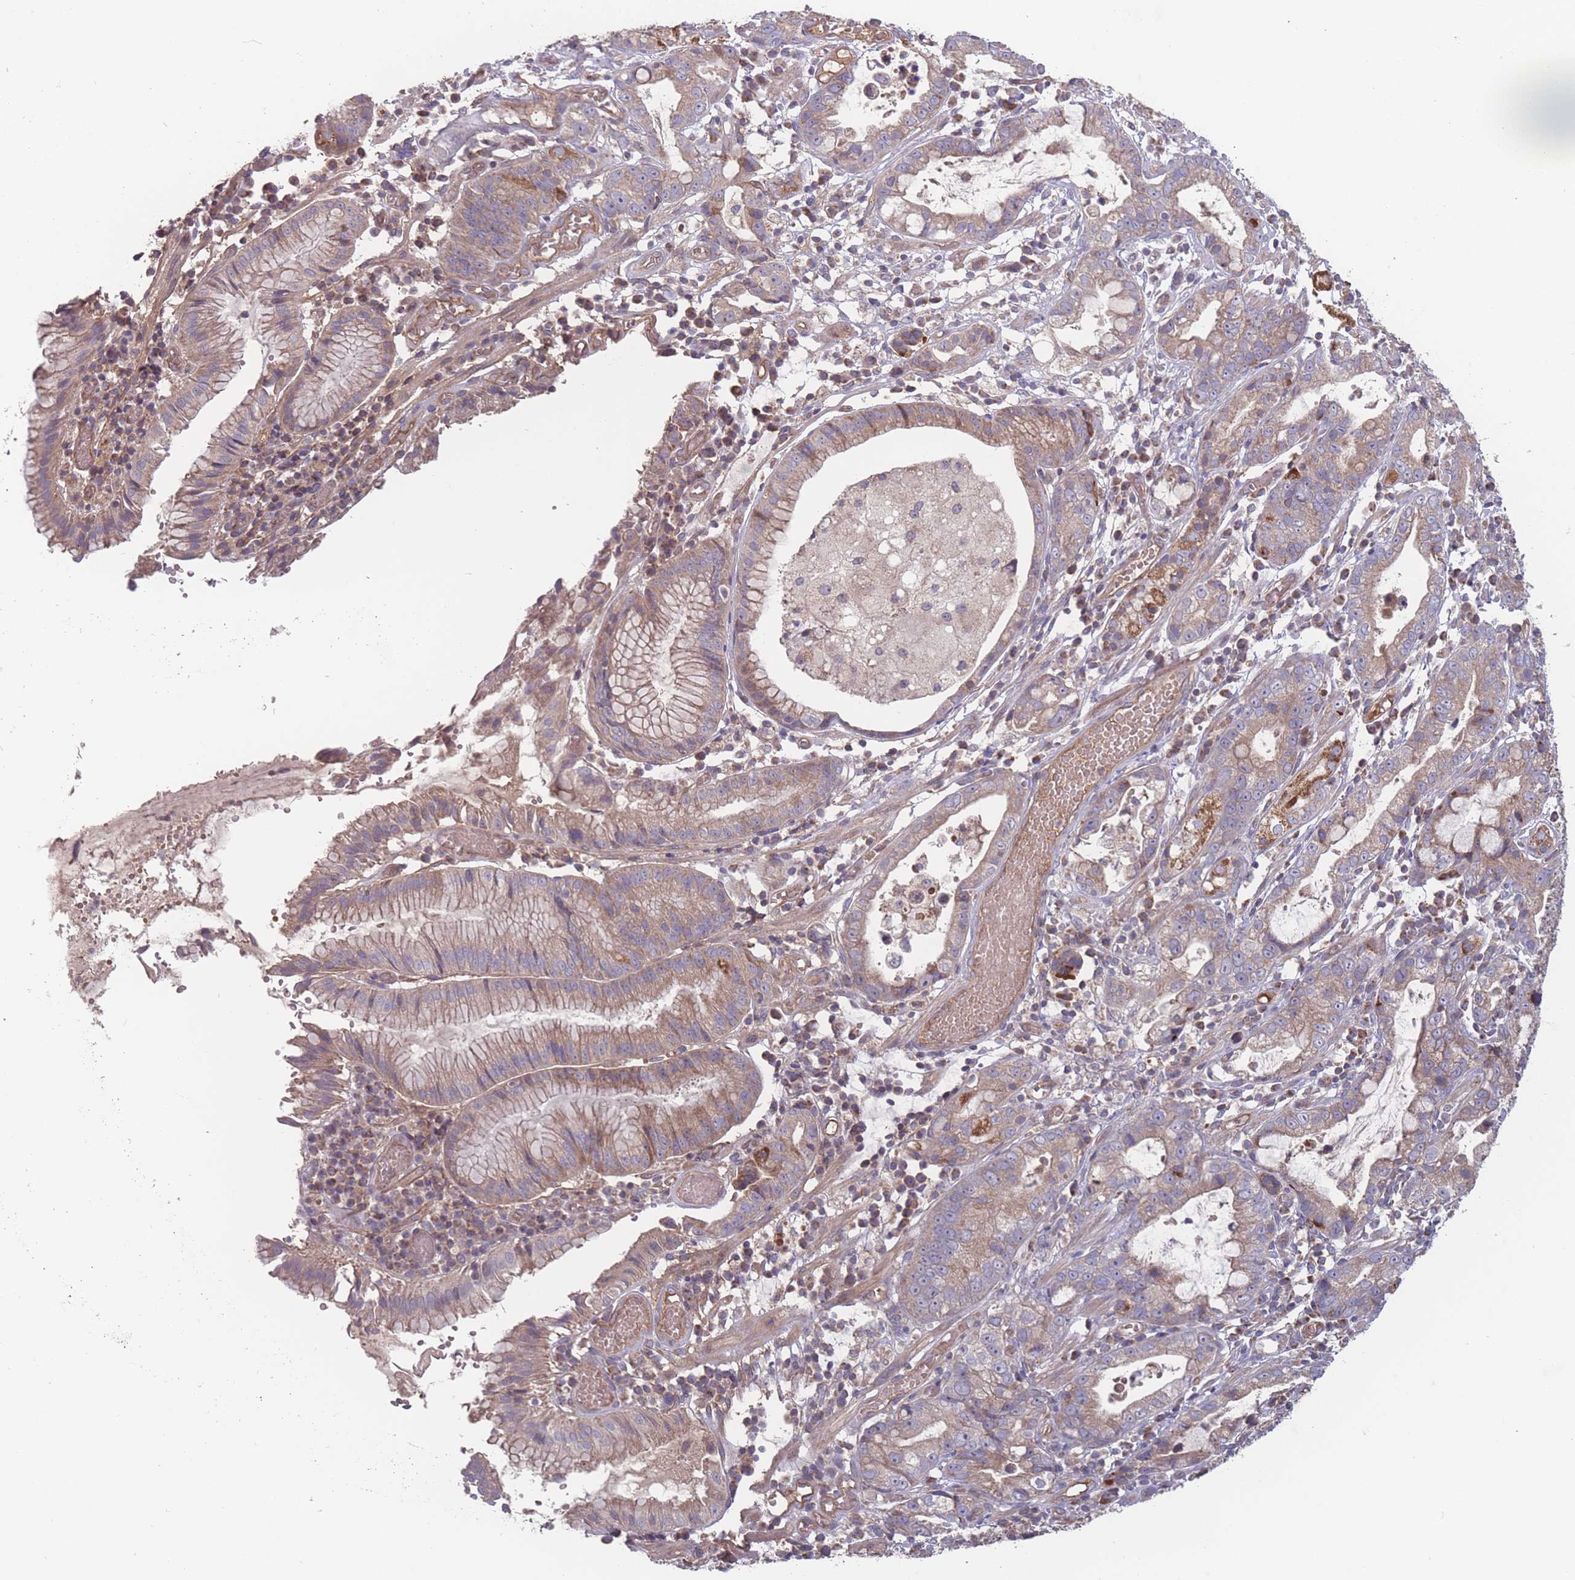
{"staining": {"intensity": "moderate", "quantity": "25%-75%", "location": "cytoplasmic/membranous"}, "tissue": "stomach cancer", "cell_type": "Tumor cells", "image_type": "cancer", "snomed": [{"axis": "morphology", "description": "Adenocarcinoma, NOS"}, {"axis": "topography", "description": "Stomach"}], "caption": "Human adenocarcinoma (stomach) stained with a protein marker reveals moderate staining in tumor cells.", "gene": "ATP5MG", "patient": {"sex": "male", "age": 55}}